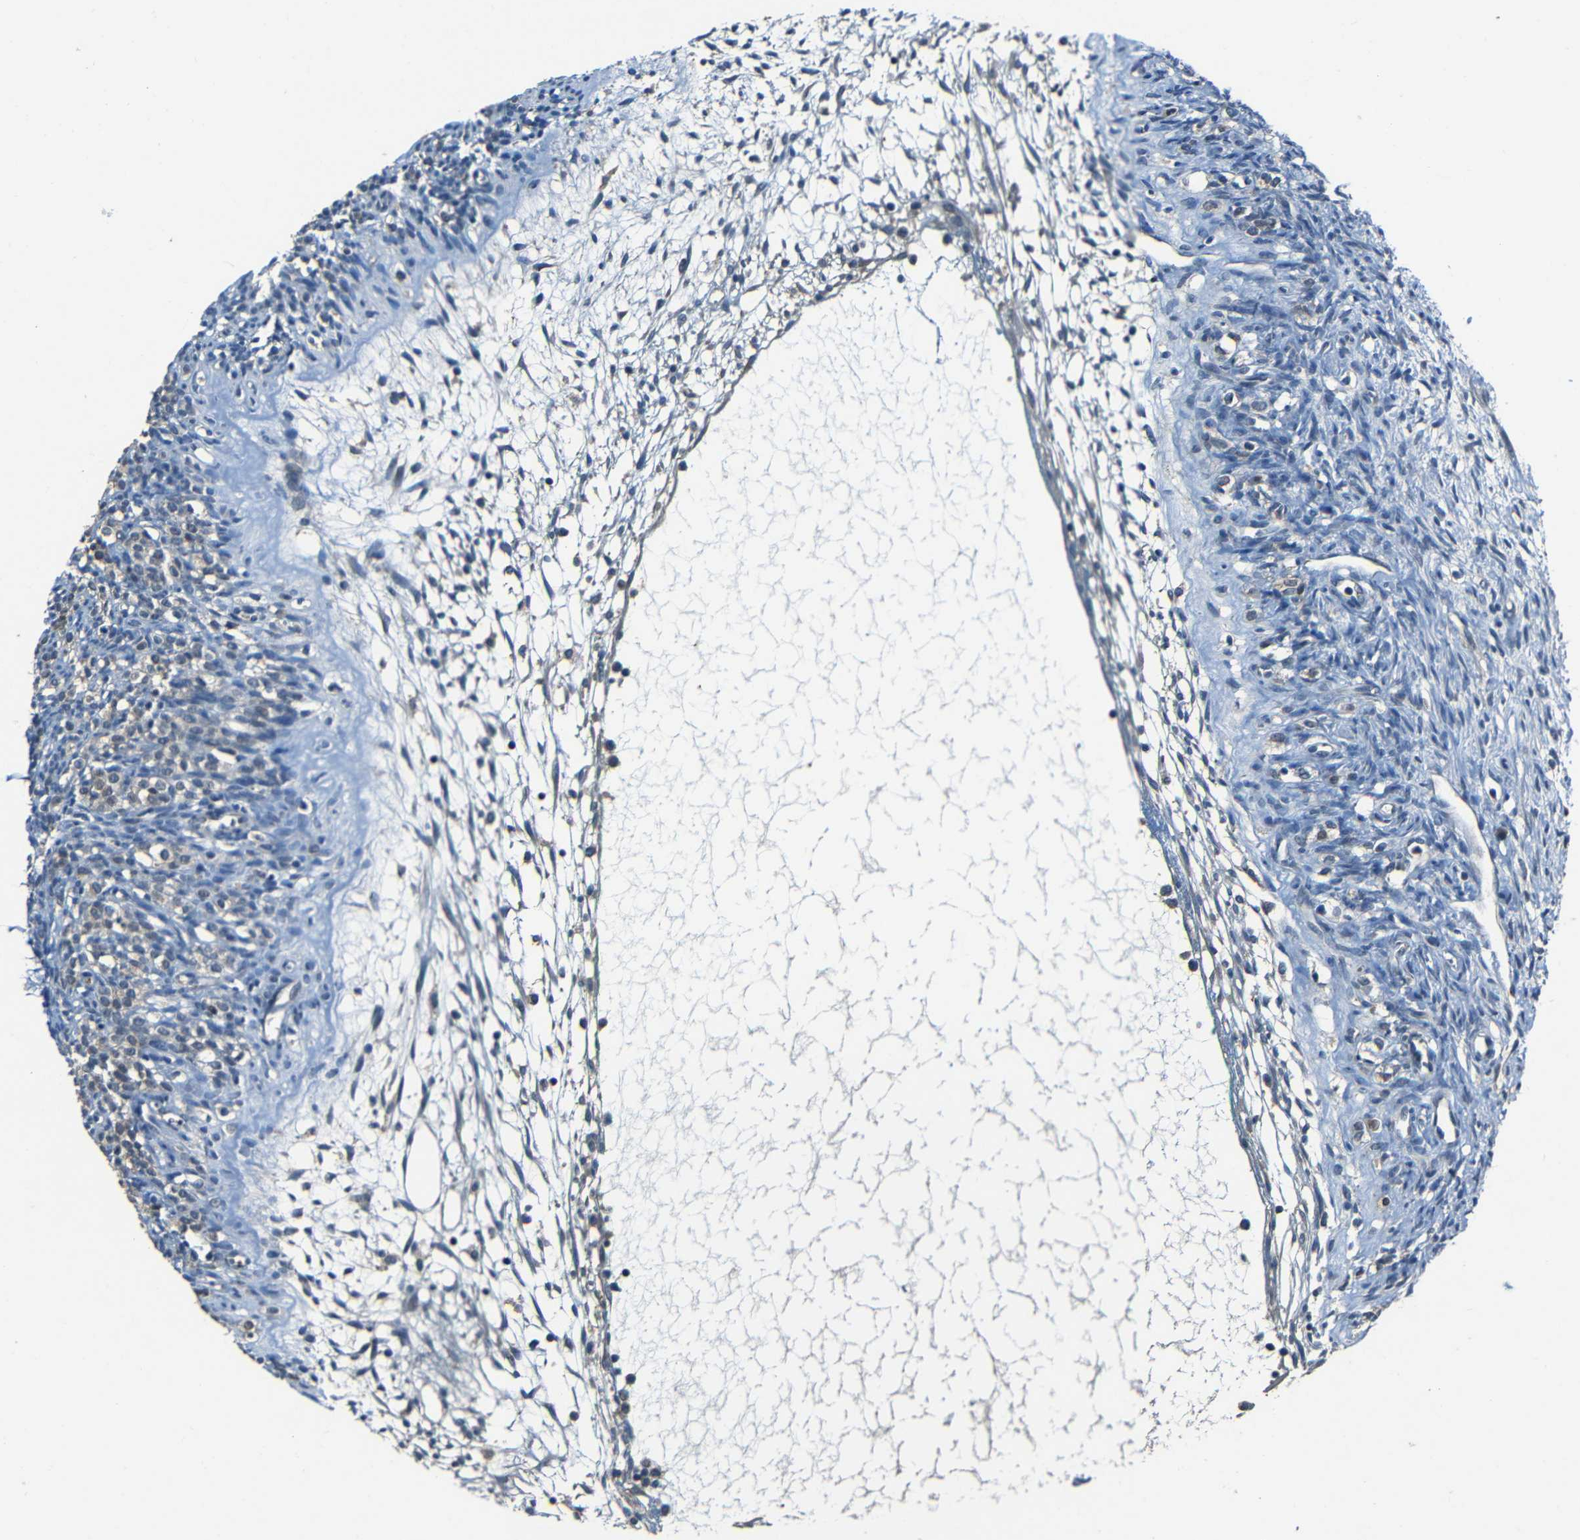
{"staining": {"intensity": "negative", "quantity": "none", "location": "none"}, "tissue": "ovary", "cell_type": "Ovarian stroma cells", "image_type": "normal", "snomed": [{"axis": "morphology", "description": "Normal tissue, NOS"}, {"axis": "topography", "description": "Ovary"}], "caption": "IHC micrograph of unremarkable ovary: human ovary stained with DAB (3,3'-diaminobenzidine) demonstrates no significant protein staining in ovarian stroma cells.", "gene": "SLA", "patient": {"sex": "female", "age": 33}}